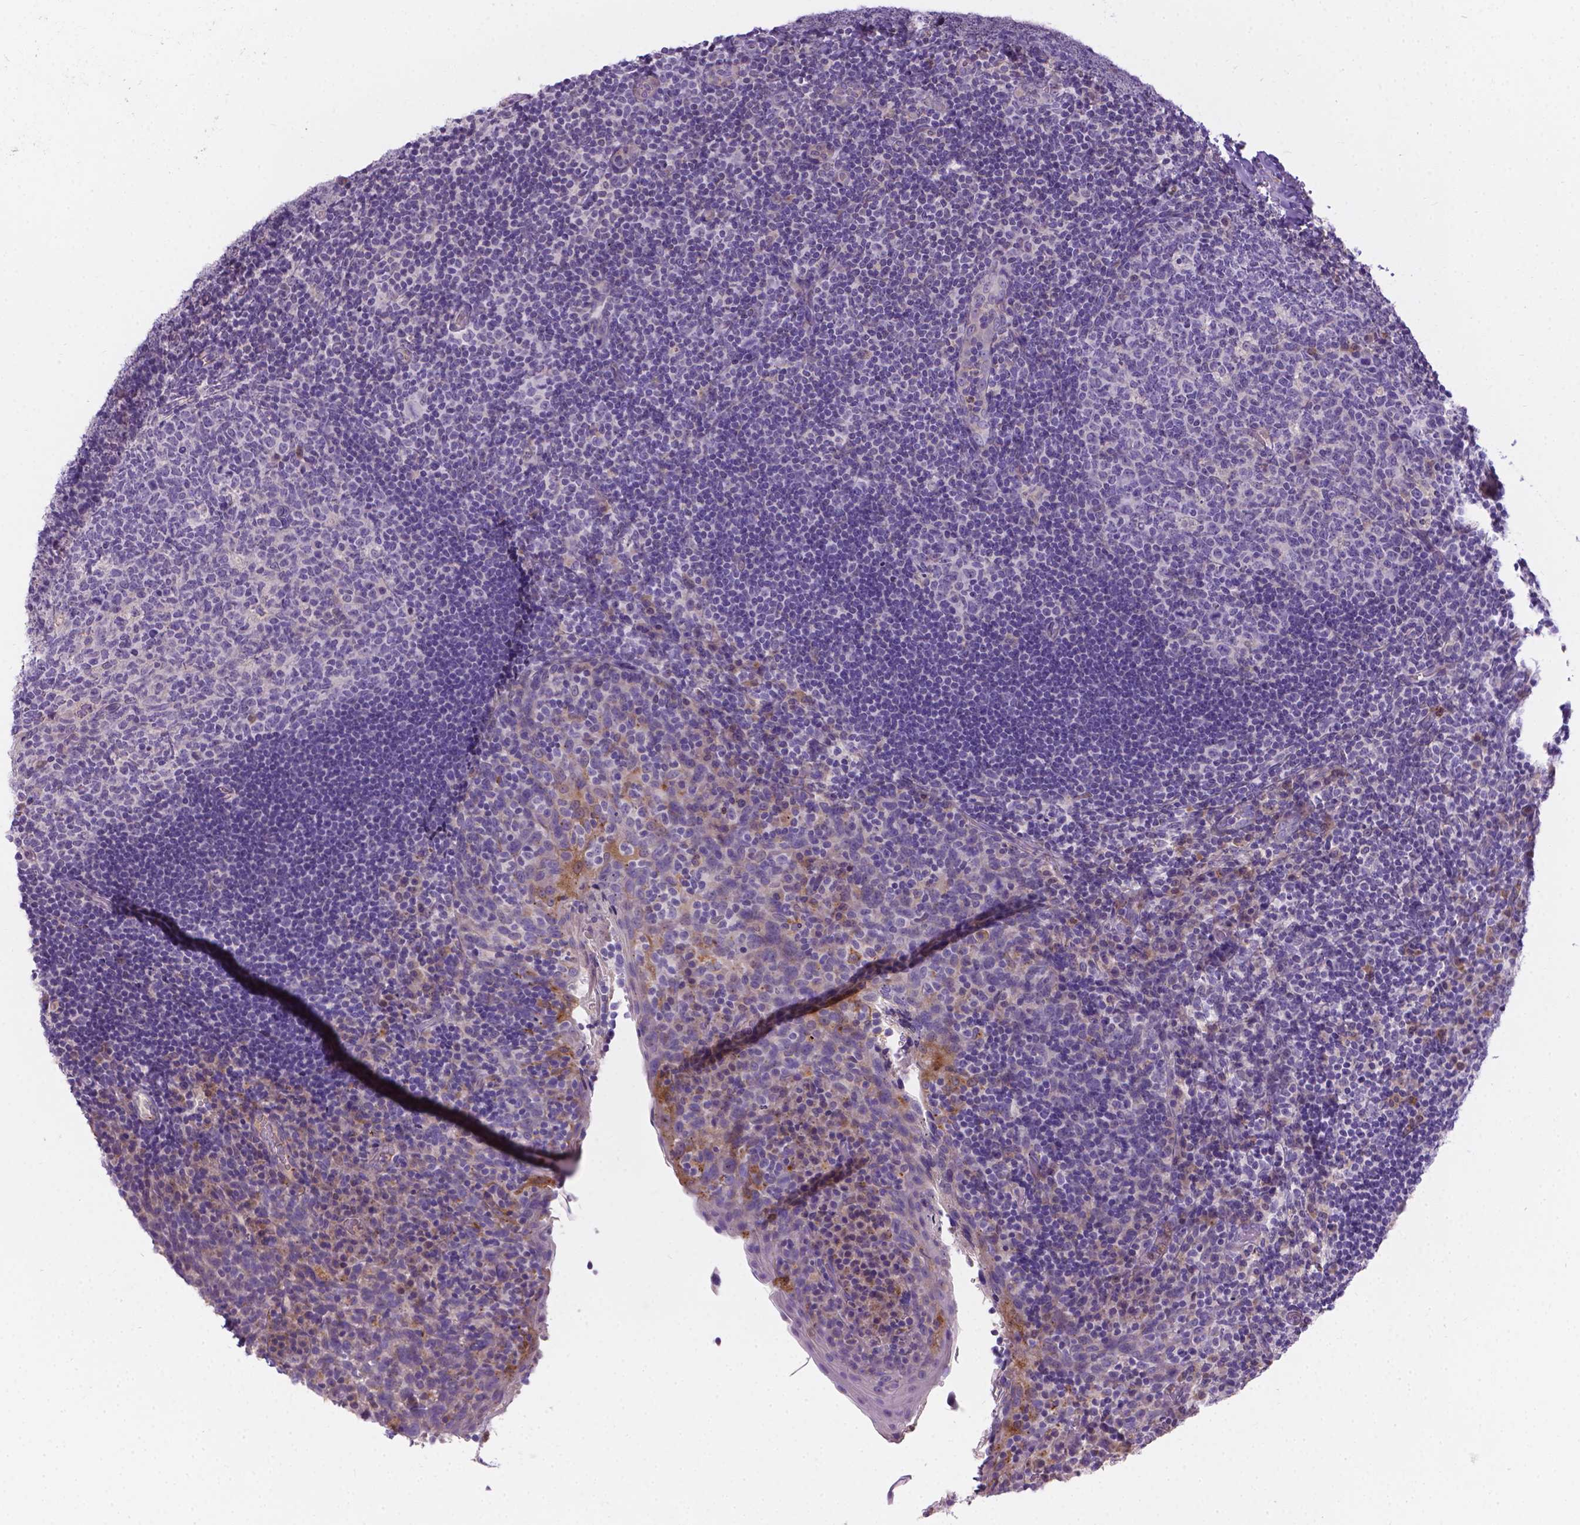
{"staining": {"intensity": "negative", "quantity": "none", "location": "none"}, "tissue": "tonsil", "cell_type": "Germinal center cells", "image_type": "normal", "snomed": [{"axis": "morphology", "description": "Normal tissue, NOS"}, {"axis": "topography", "description": "Tonsil"}], "caption": "An immunohistochemistry (IHC) micrograph of benign tonsil is shown. There is no staining in germinal center cells of tonsil.", "gene": "TM4SF18", "patient": {"sex": "male", "age": 17}}